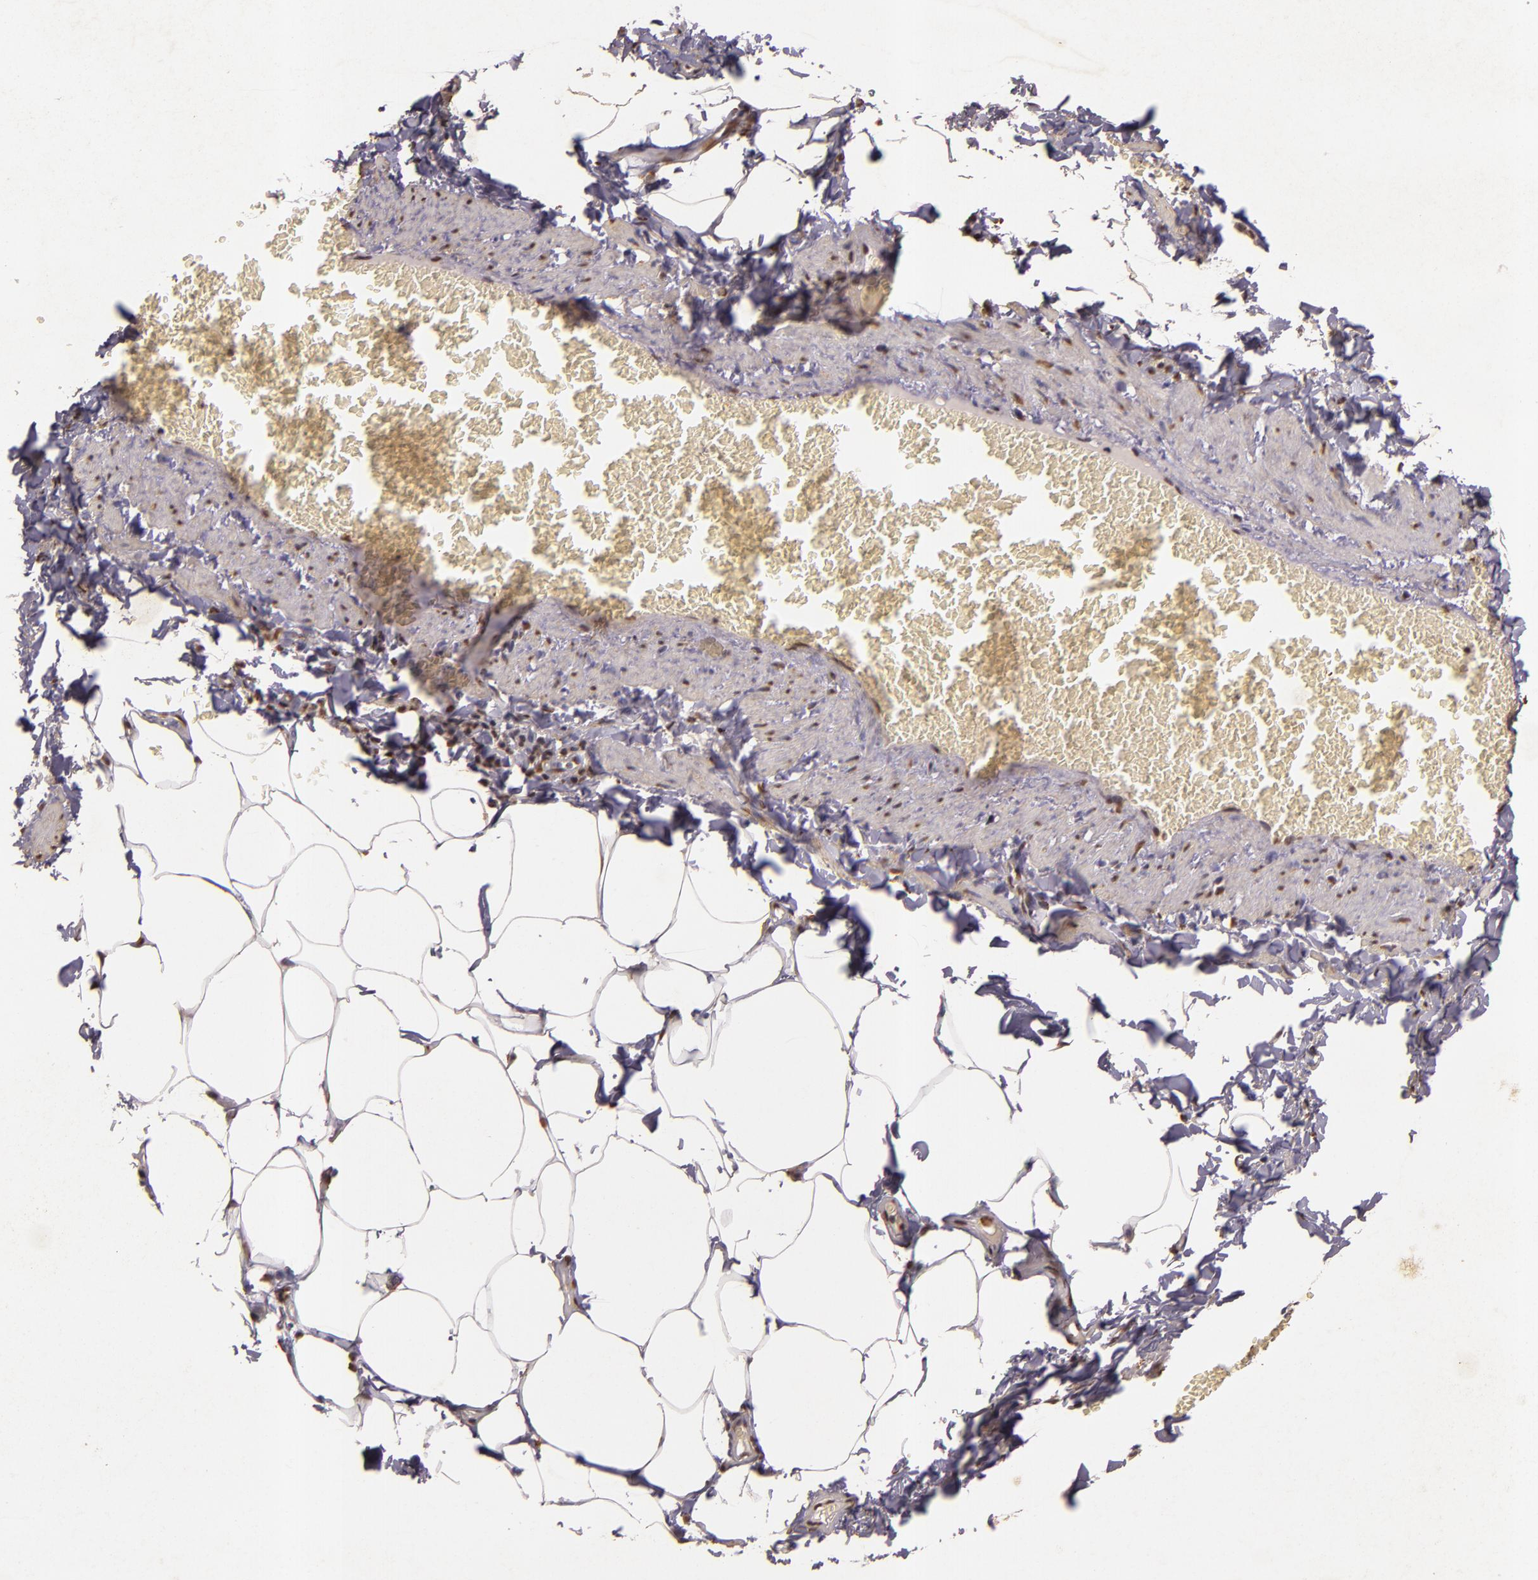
{"staining": {"intensity": "moderate", "quantity": ">75%", "location": "nuclear"}, "tissue": "adipose tissue", "cell_type": "Adipocytes", "image_type": "normal", "snomed": [{"axis": "morphology", "description": "Normal tissue, NOS"}, {"axis": "topography", "description": "Vascular tissue"}], "caption": "Brown immunohistochemical staining in unremarkable adipose tissue demonstrates moderate nuclear positivity in about >75% of adipocytes. The staining was performed using DAB (3,3'-diaminobenzidine) to visualize the protein expression in brown, while the nuclei were stained in blue with hematoxylin (Magnification: 20x).", "gene": "CBX3", "patient": {"sex": "male", "age": 41}}